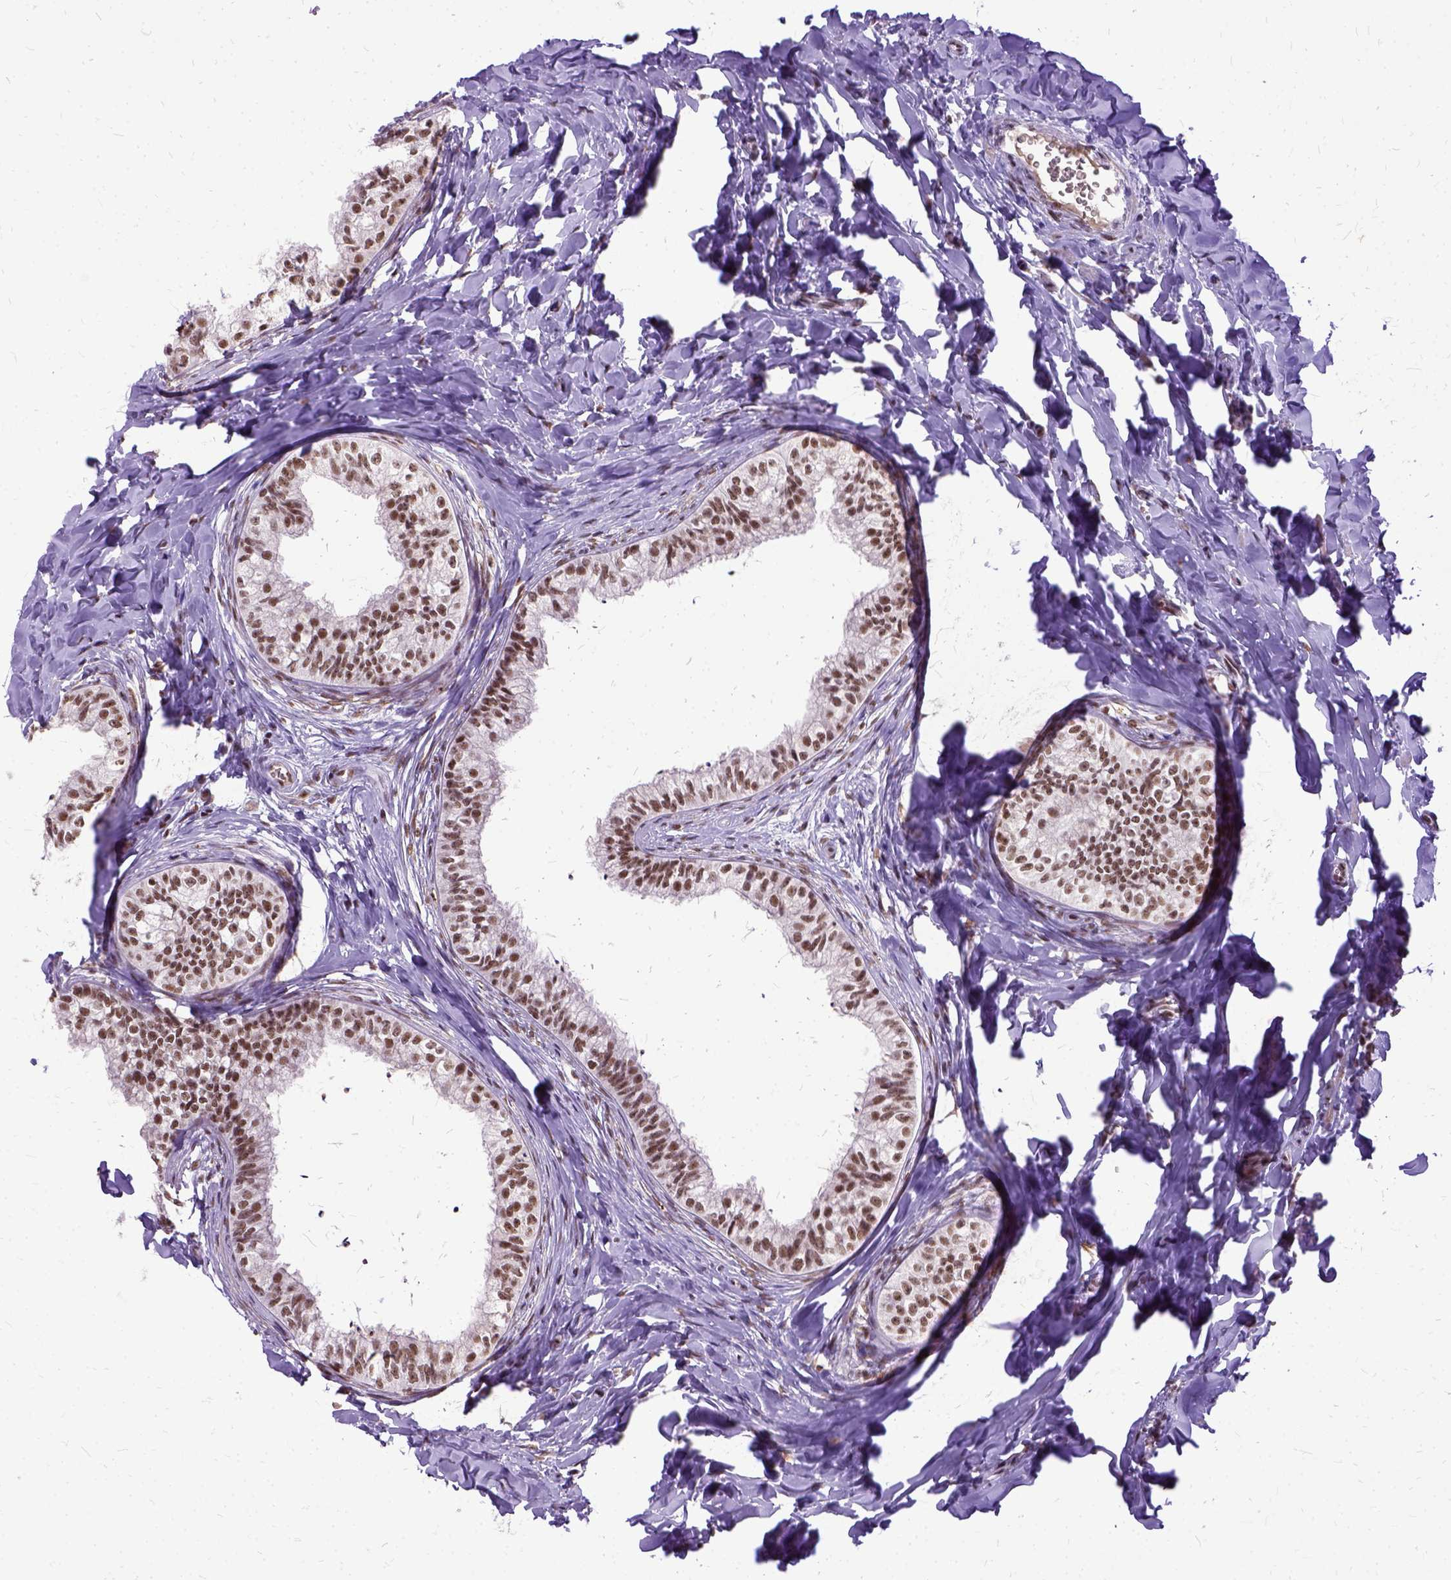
{"staining": {"intensity": "moderate", "quantity": ">75%", "location": "nuclear"}, "tissue": "epididymis", "cell_type": "Glandular cells", "image_type": "normal", "snomed": [{"axis": "morphology", "description": "Normal tissue, NOS"}, {"axis": "topography", "description": "Epididymis"}], "caption": "A brown stain highlights moderate nuclear positivity of a protein in glandular cells of benign epididymis. The protein of interest is stained brown, and the nuclei are stained in blue (DAB IHC with brightfield microscopy, high magnification).", "gene": "SETD1A", "patient": {"sex": "male", "age": 24}}